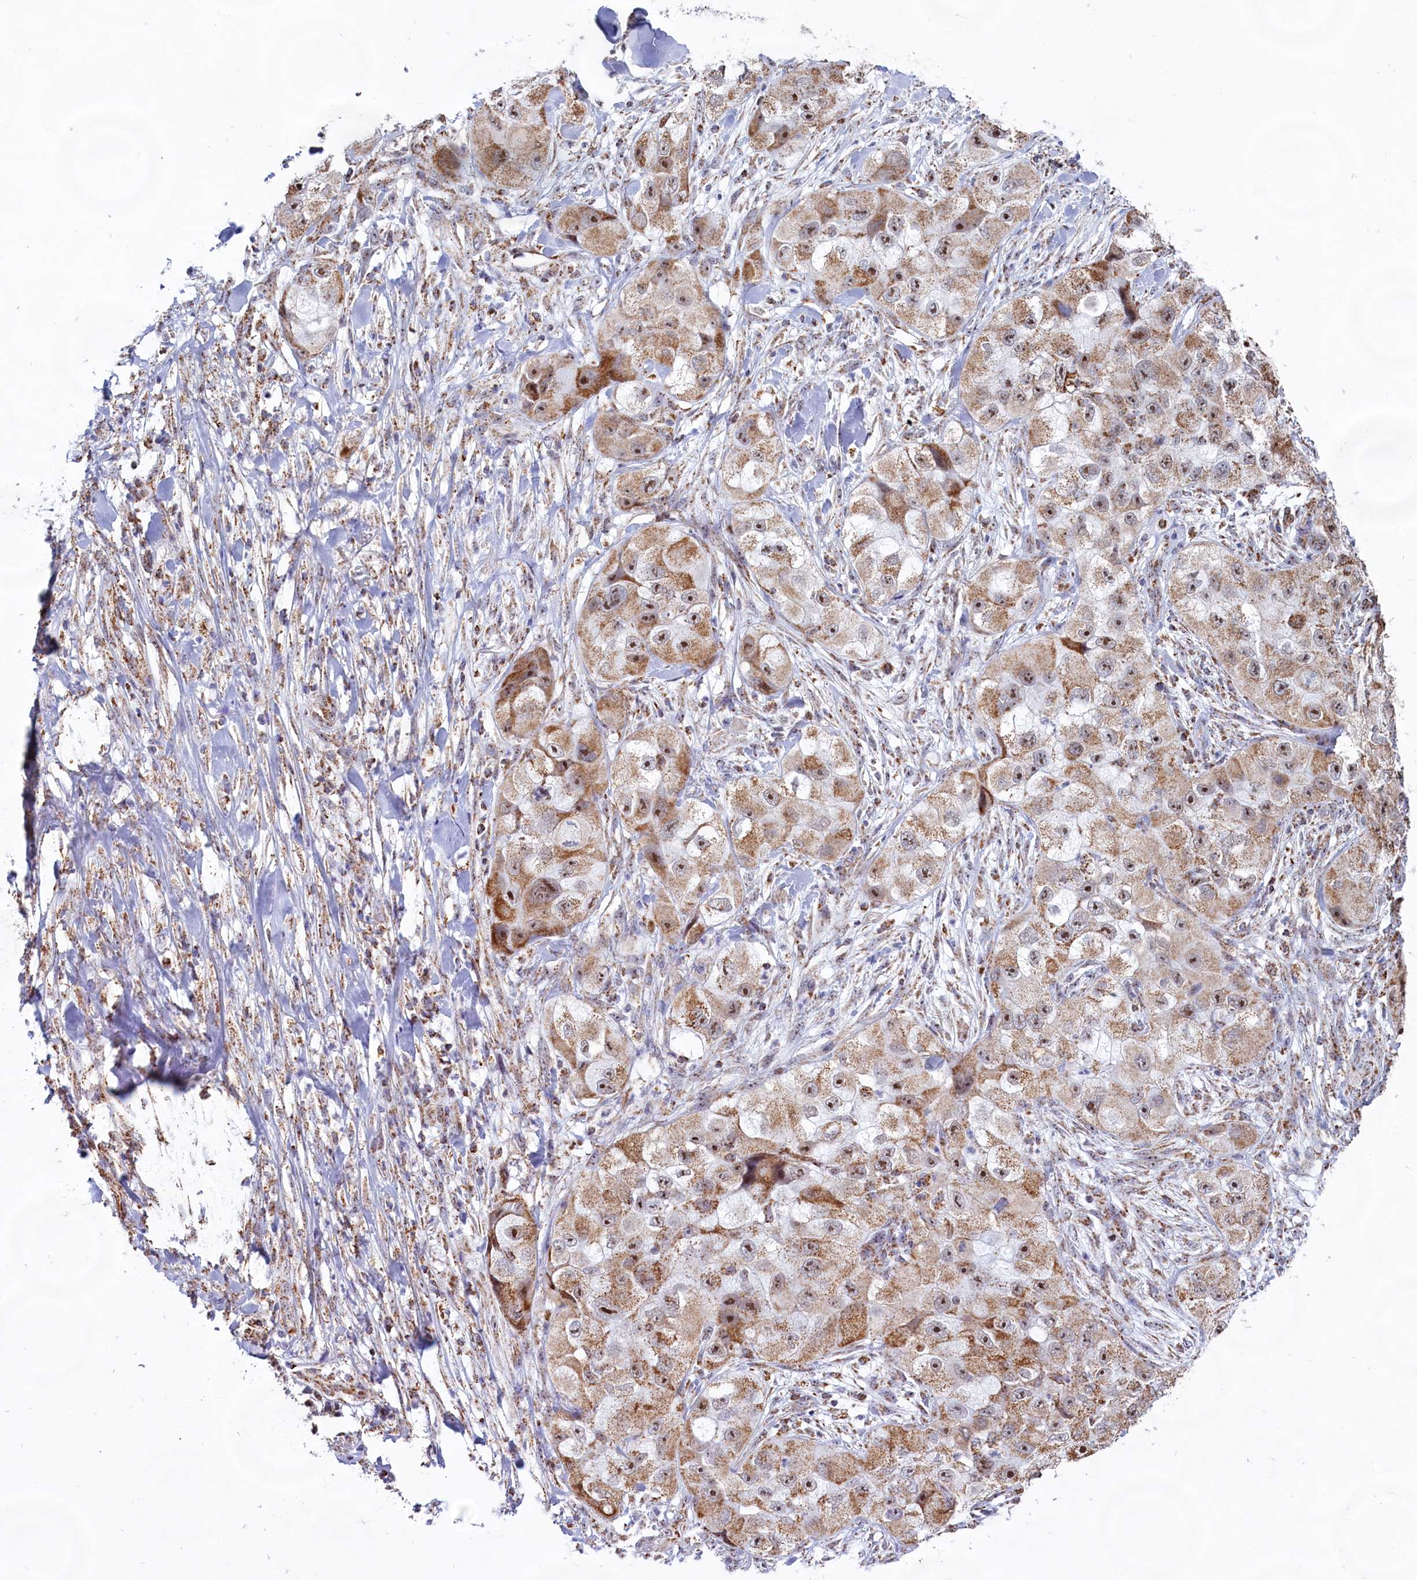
{"staining": {"intensity": "moderate", "quantity": ">75%", "location": "cytoplasmic/membranous,nuclear"}, "tissue": "skin cancer", "cell_type": "Tumor cells", "image_type": "cancer", "snomed": [{"axis": "morphology", "description": "Squamous cell carcinoma, NOS"}, {"axis": "topography", "description": "Skin"}, {"axis": "topography", "description": "Subcutis"}], "caption": "Immunohistochemical staining of human skin cancer demonstrates medium levels of moderate cytoplasmic/membranous and nuclear protein staining in approximately >75% of tumor cells.", "gene": "C1D", "patient": {"sex": "male", "age": 73}}